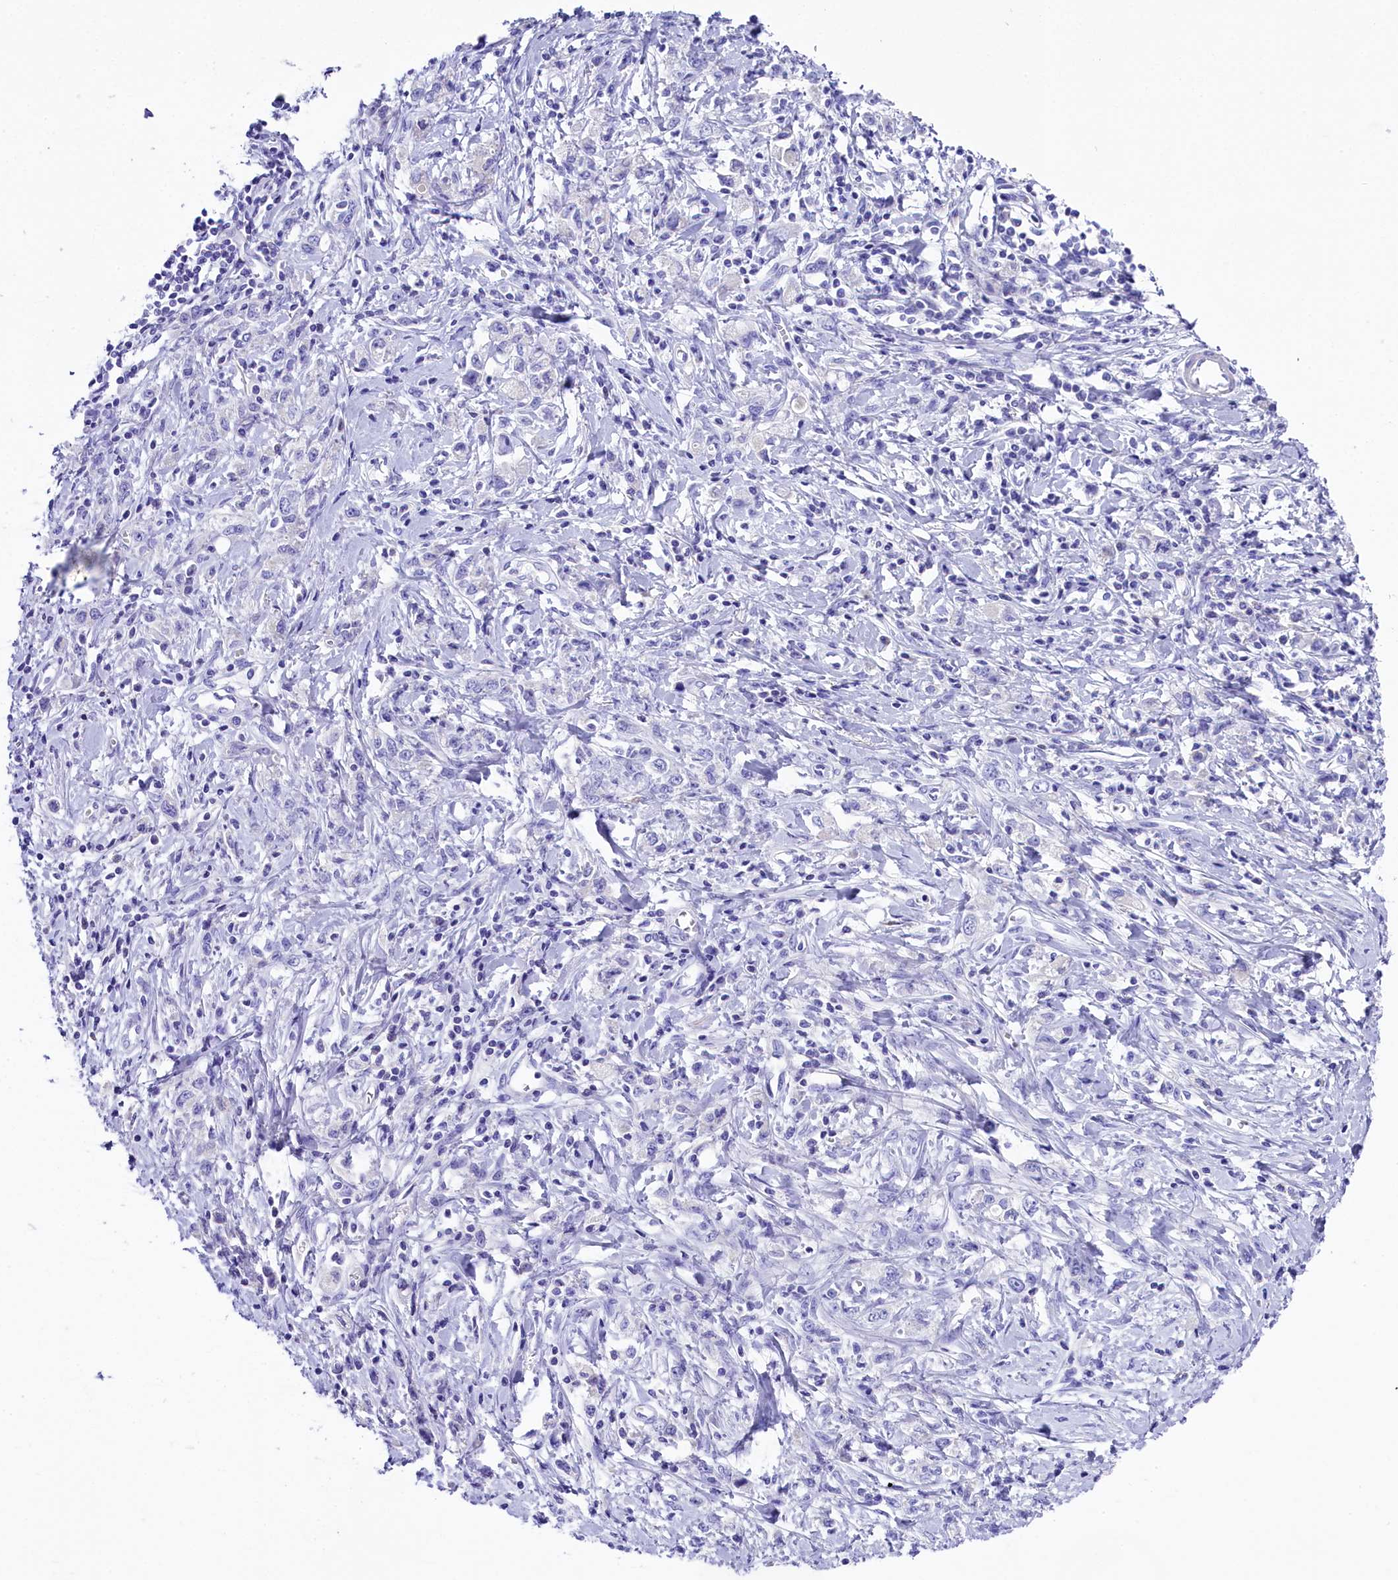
{"staining": {"intensity": "negative", "quantity": "none", "location": "none"}, "tissue": "stomach cancer", "cell_type": "Tumor cells", "image_type": "cancer", "snomed": [{"axis": "morphology", "description": "Adenocarcinoma, NOS"}, {"axis": "topography", "description": "Stomach"}], "caption": "Tumor cells show no significant protein positivity in adenocarcinoma (stomach).", "gene": "SKIDA1", "patient": {"sex": "female", "age": 76}}